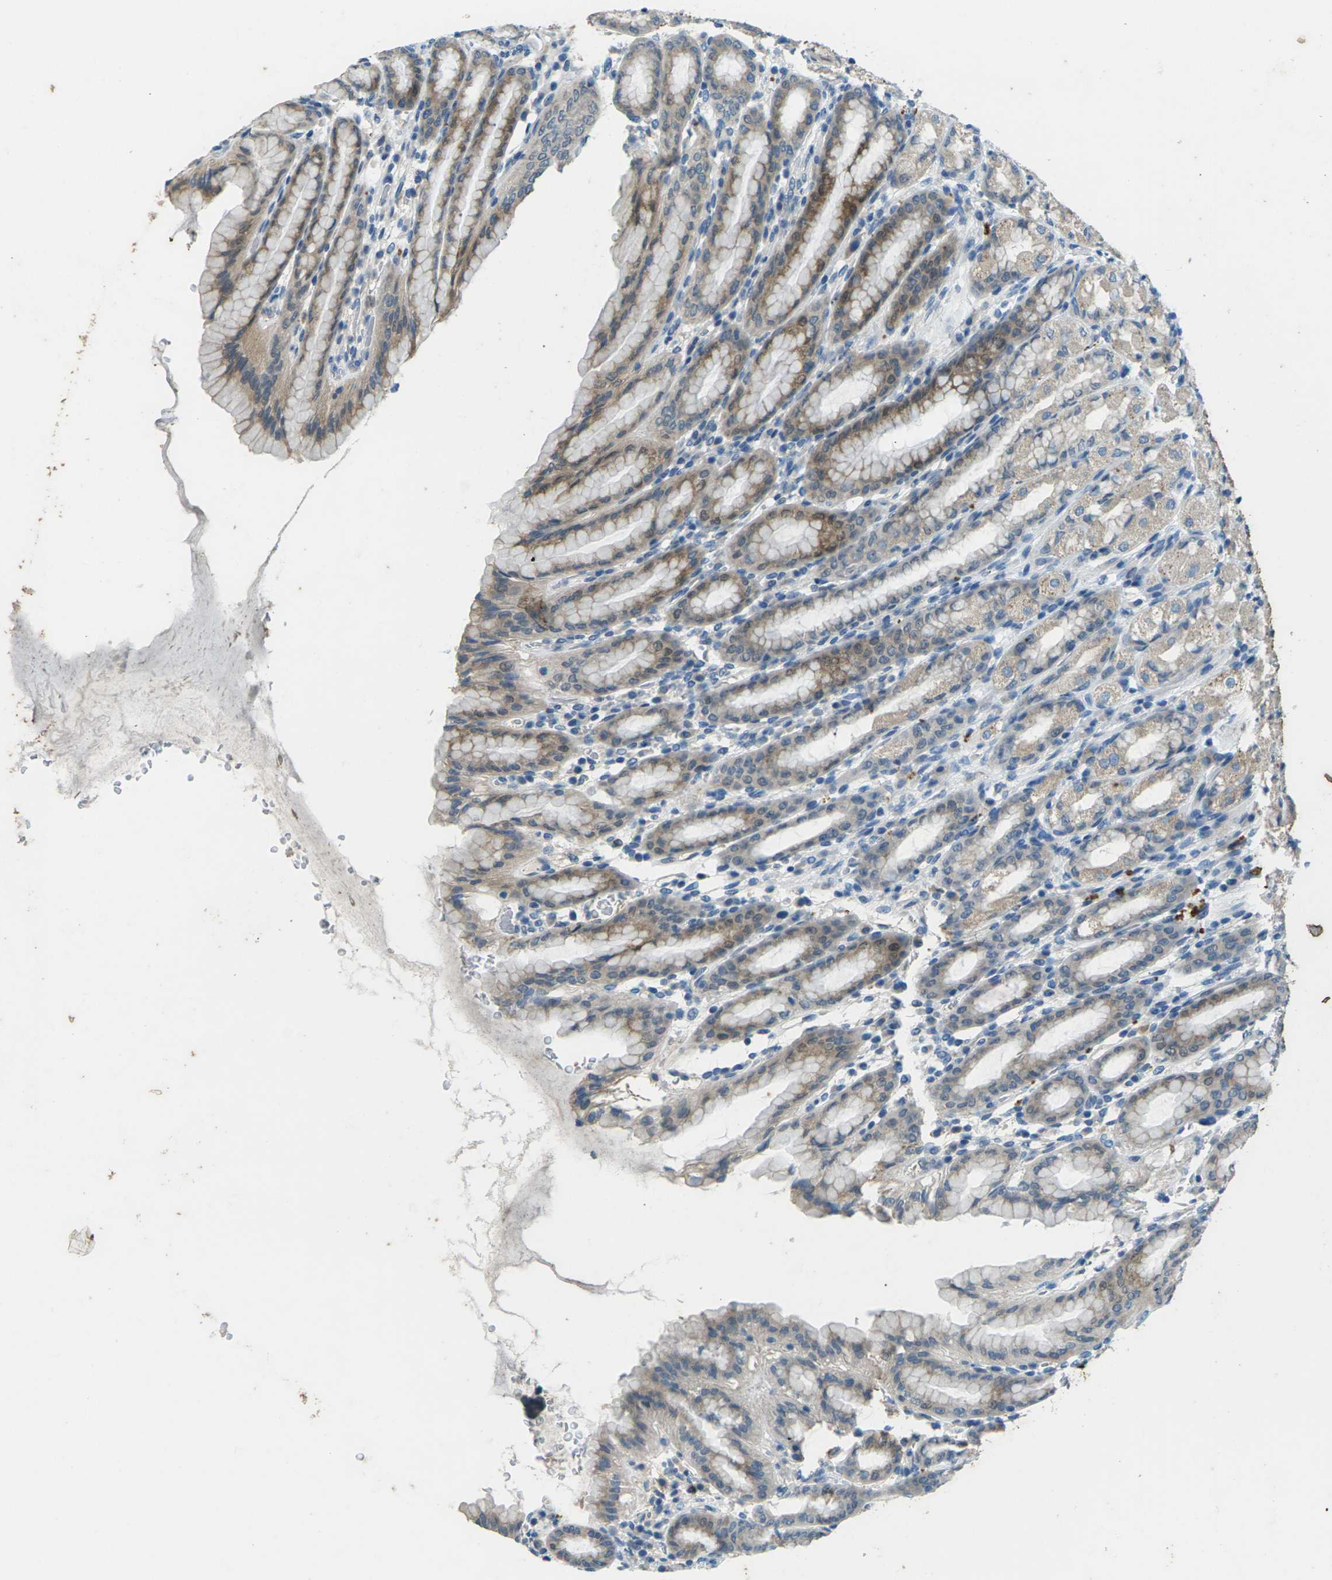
{"staining": {"intensity": "moderate", "quantity": "<25%", "location": "cytoplasmic/membranous"}, "tissue": "stomach", "cell_type": "Glandular cells", "image_type": "normal", "snomed": [{"axis": "morphology", "description": "Normal tissue, NOS"}, {"axis": "topography", "description": "Stomach, upper"}], "caption": "Glandular cells reveal moderate cytoplasmic/membranous expression in about <25% of cells in unremarkable stomach.", "gene": "SIGLEC14", "patient": {"sex": "male", "age": 68}}